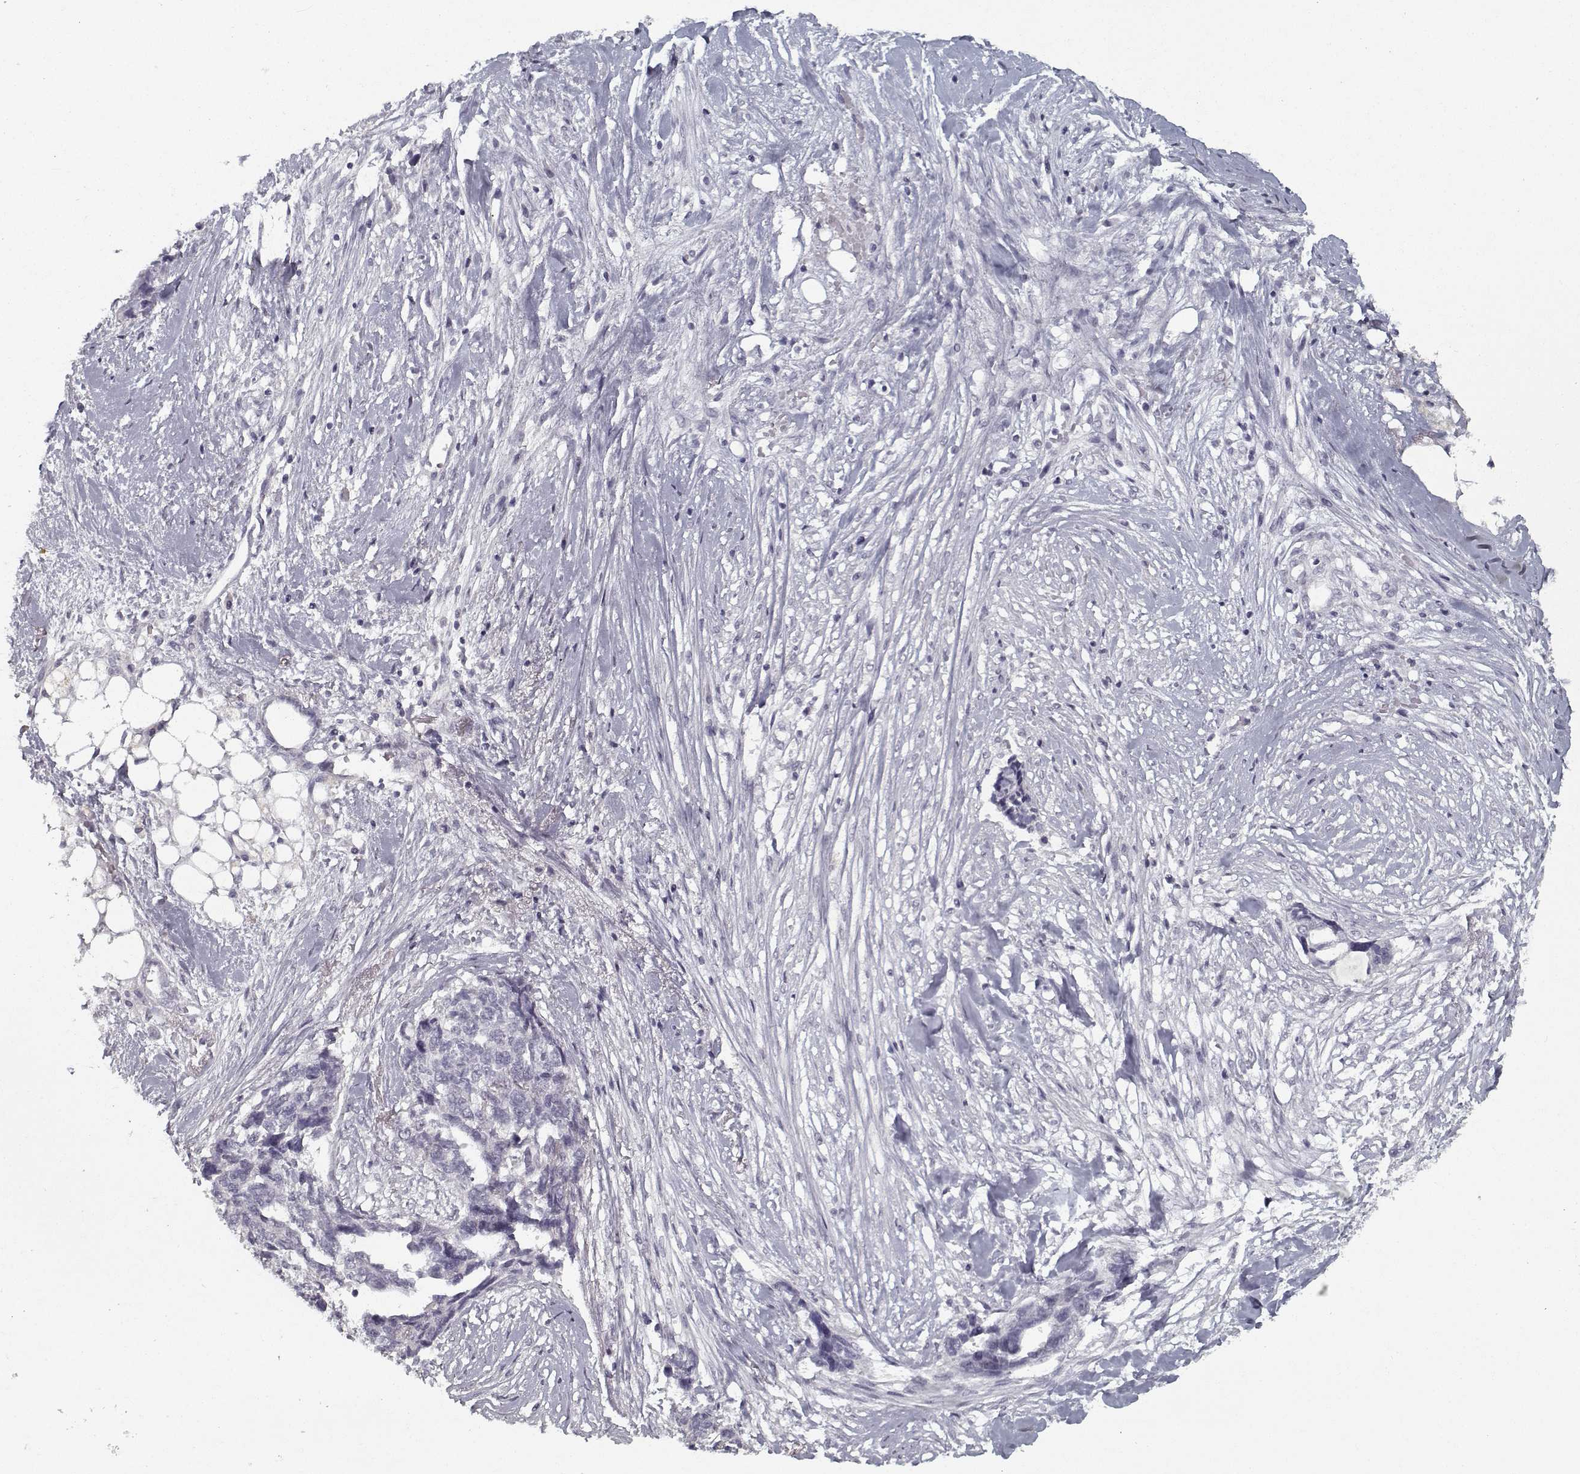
{"staining": {"intensity": "negative", "quantity": "none", "location": "none"}, "tissue": "ovarian cancer", "cell_type": "Tumor cells", "image_type": "cancer", "snomed": [{"axis": "morphology", "description": "Cystadenocarcinoma, serous, NOS"}, {"axis": "topography", "description": "Ovary"}], "caption": "Tumor cells are negative for protein expression in human serous cystadenocarcinoma (ovarian). (IHC, brightfield microscopy, high magnification).", "gene": "GAD2", "patient": {"sex": "female", "age": 69}}